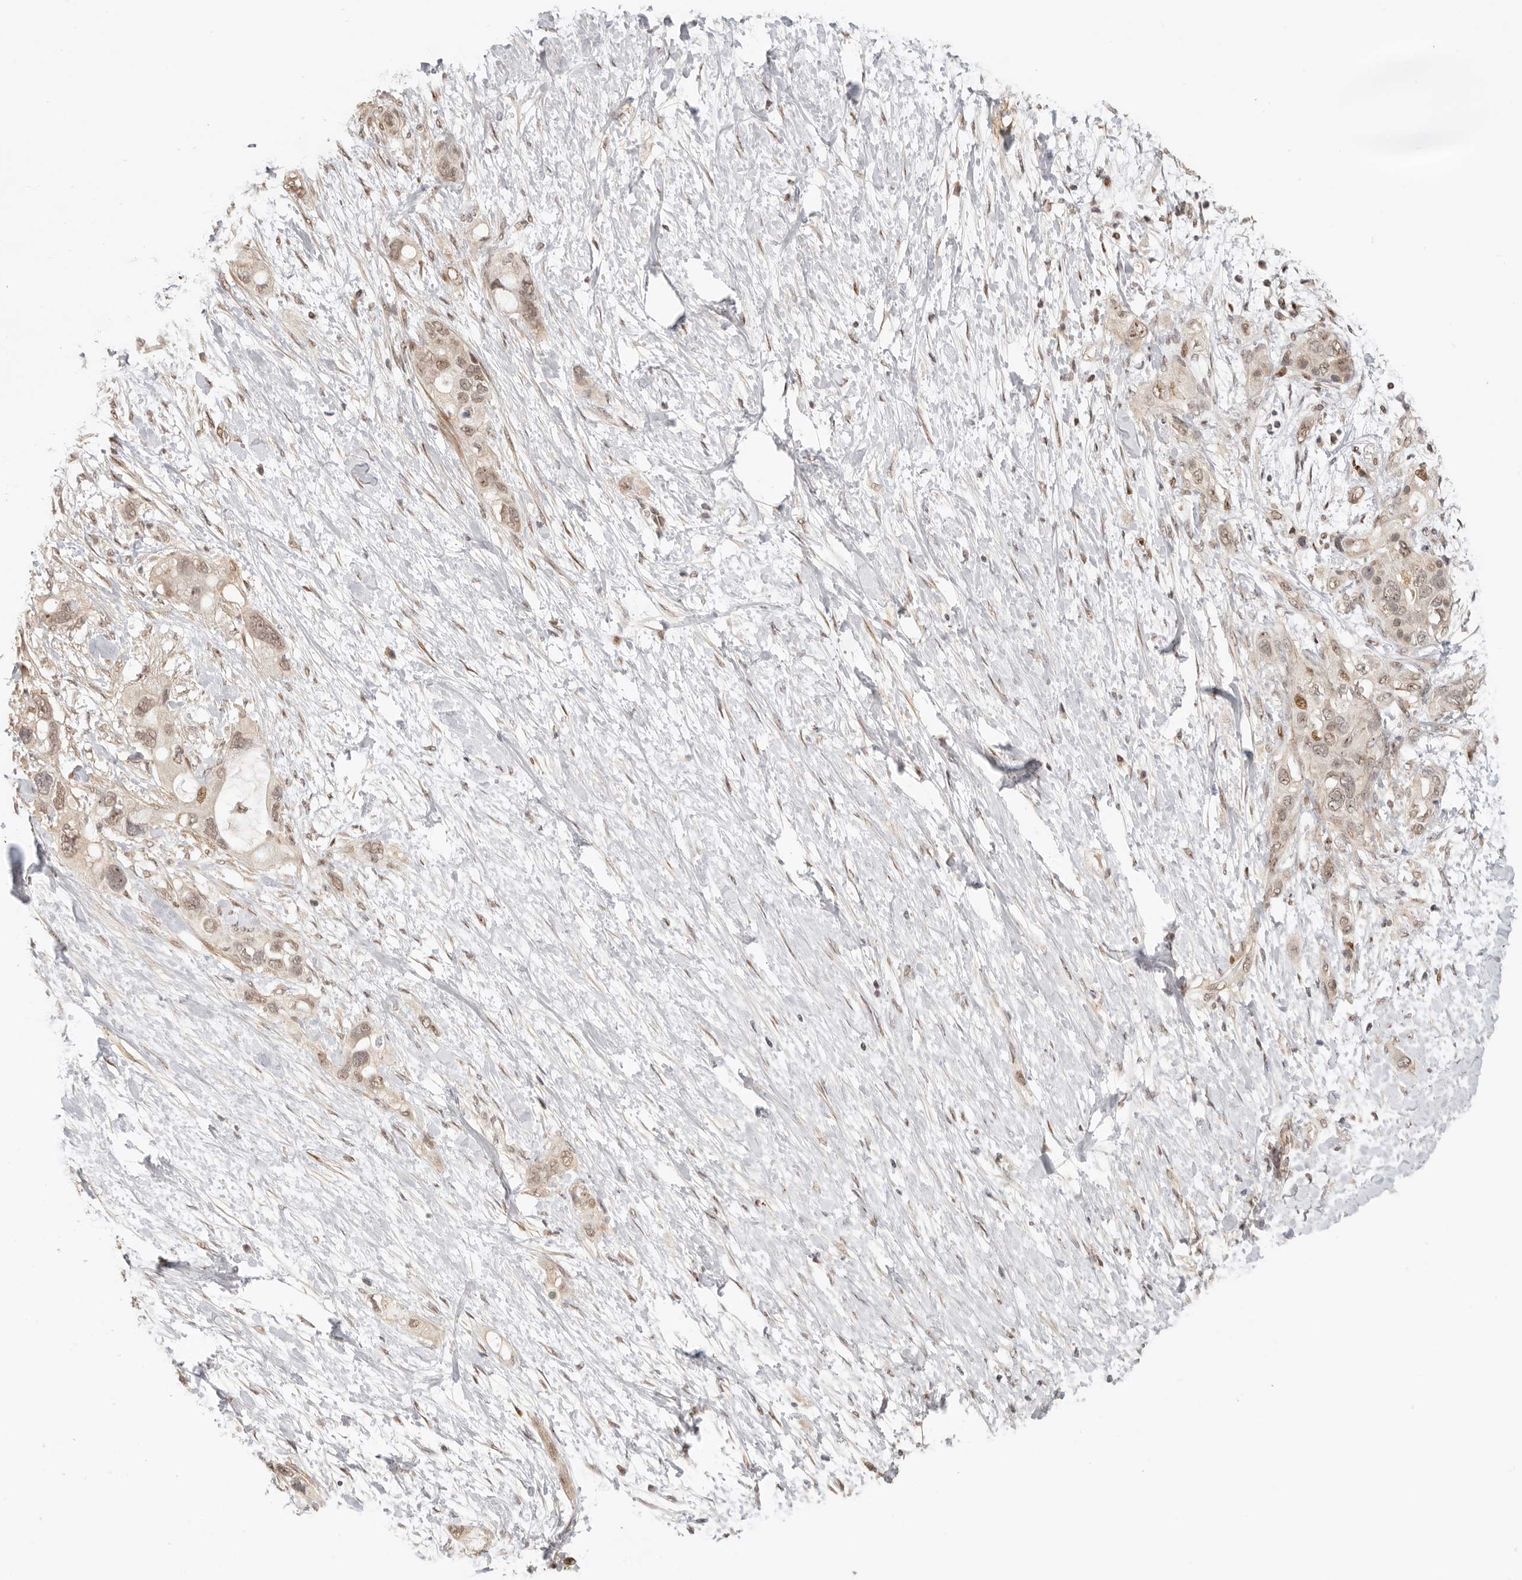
{"staining": {"intensity": "weak", "quantity": ">75%", "location": "nuclear"}, "tissue": "pancreatic cancer", "cell_type": "Tumor cells", "image_type": "cancer", "snomed": [{"axis": "morphology", "description": "Adenocarcinoma, NOS"}, {"axis": "topography", "description": "Pancreas"}], "caption": "Immunohistochemical staining of human pancreatic cancer exhibits low levels of weak nuclear positivity in about >75% of tumor cells.", "gene": "GPBP1L1", "patient": {"sex": "female", "age": 56}}